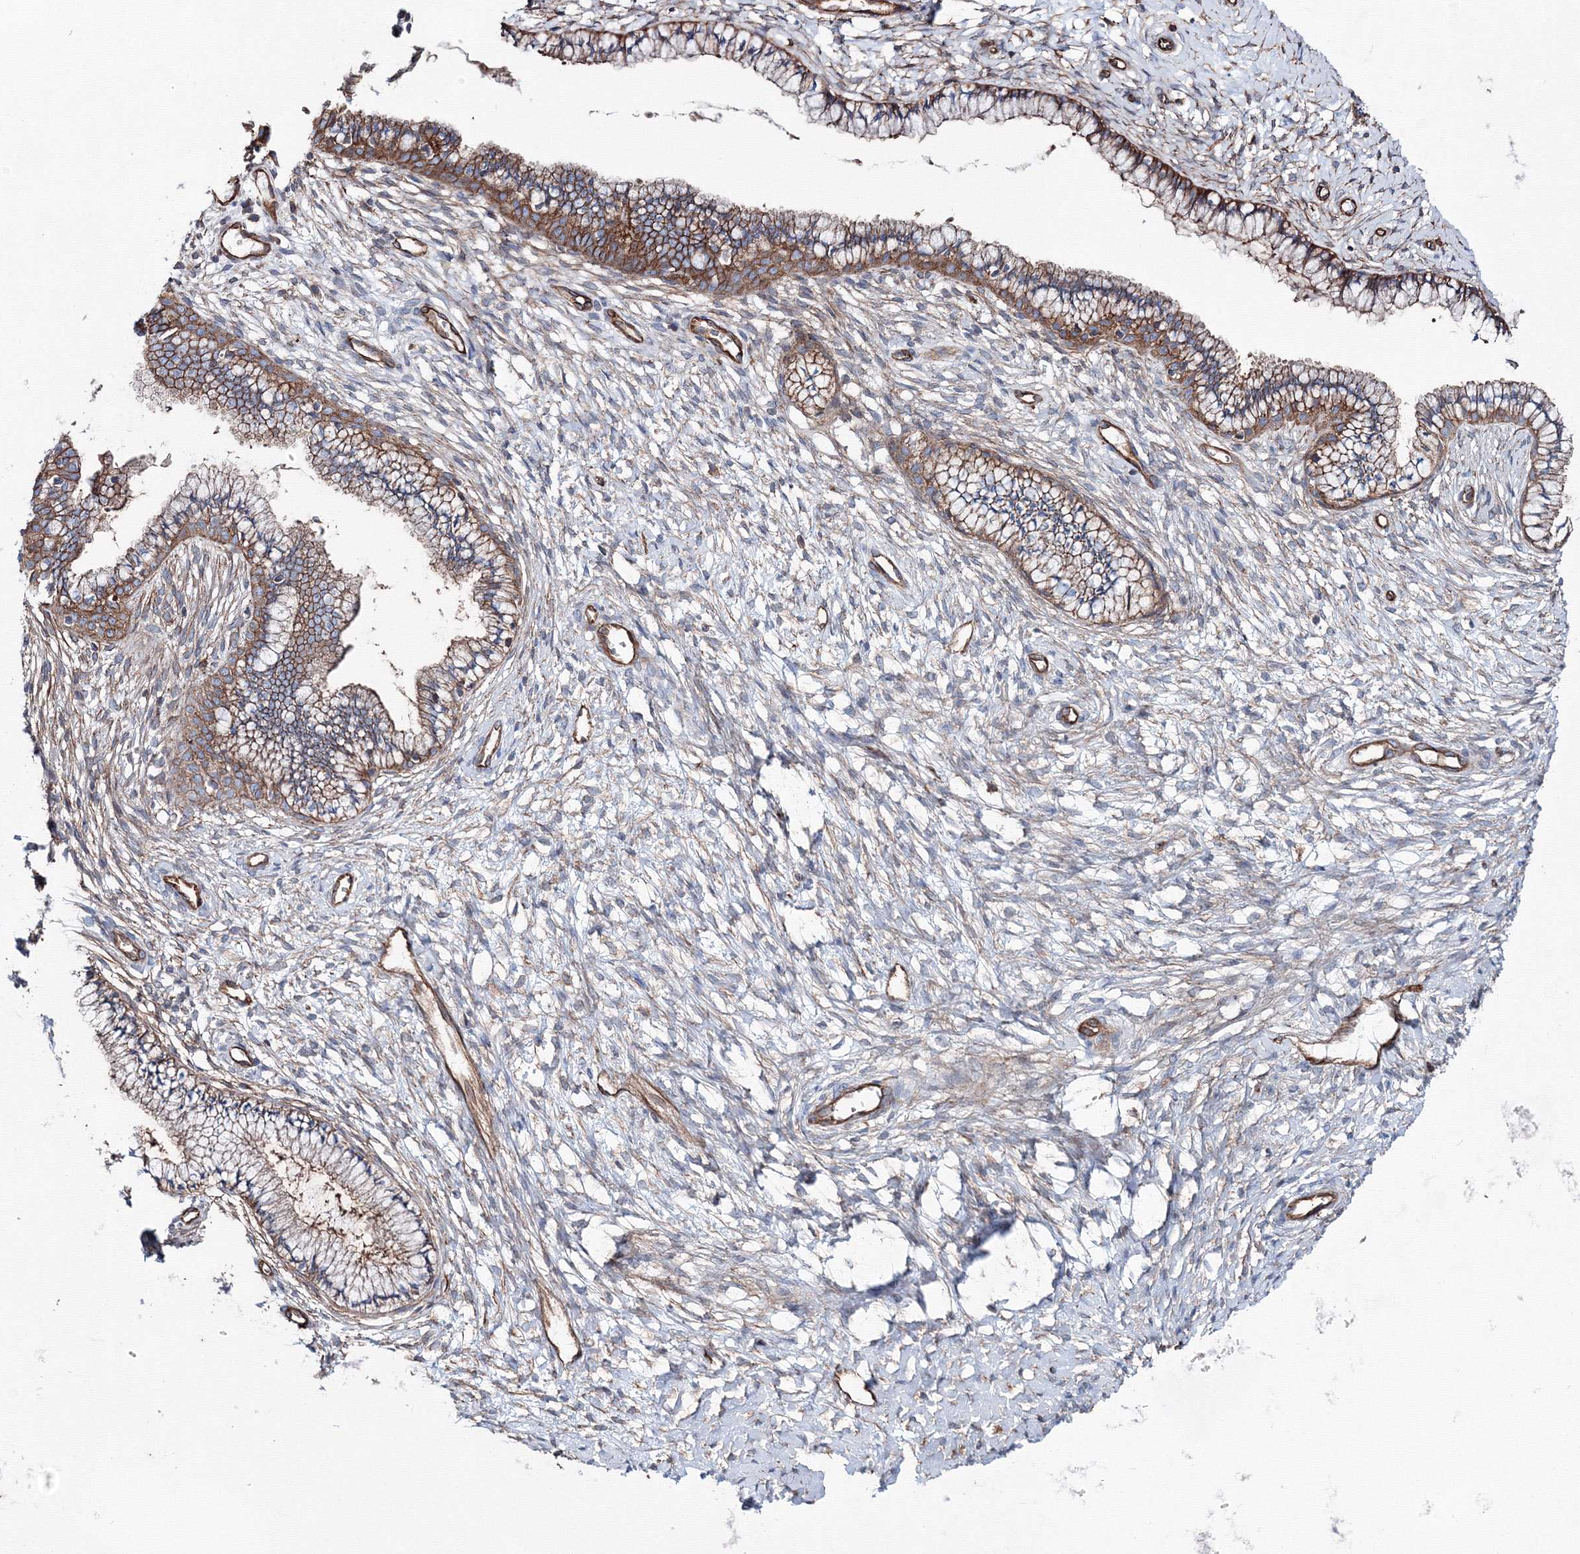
{"staining": {"intensity": "moderate", "quantity": "25%-75%", "location": "cytoplasmic/membranous"}, "tissue": "cervix", "cell_type": "Glandular cells", "image_type": "normal", "snomed": [{"axis": "morphology", "description": "Normal tissue, NOS"}, {"axis": "topography", "description": "Cervix"}], "caption": "This micrograph reveals benign cervix stained with immunohistochemistry to label a protein in brown. The cytoplasmic/membranous of glandular cells show moderate positivity for the protein. Nuclei are counter-stained blue.", "gene": "ANKRD37", "patient": {"sex": "female", "age": 36}}